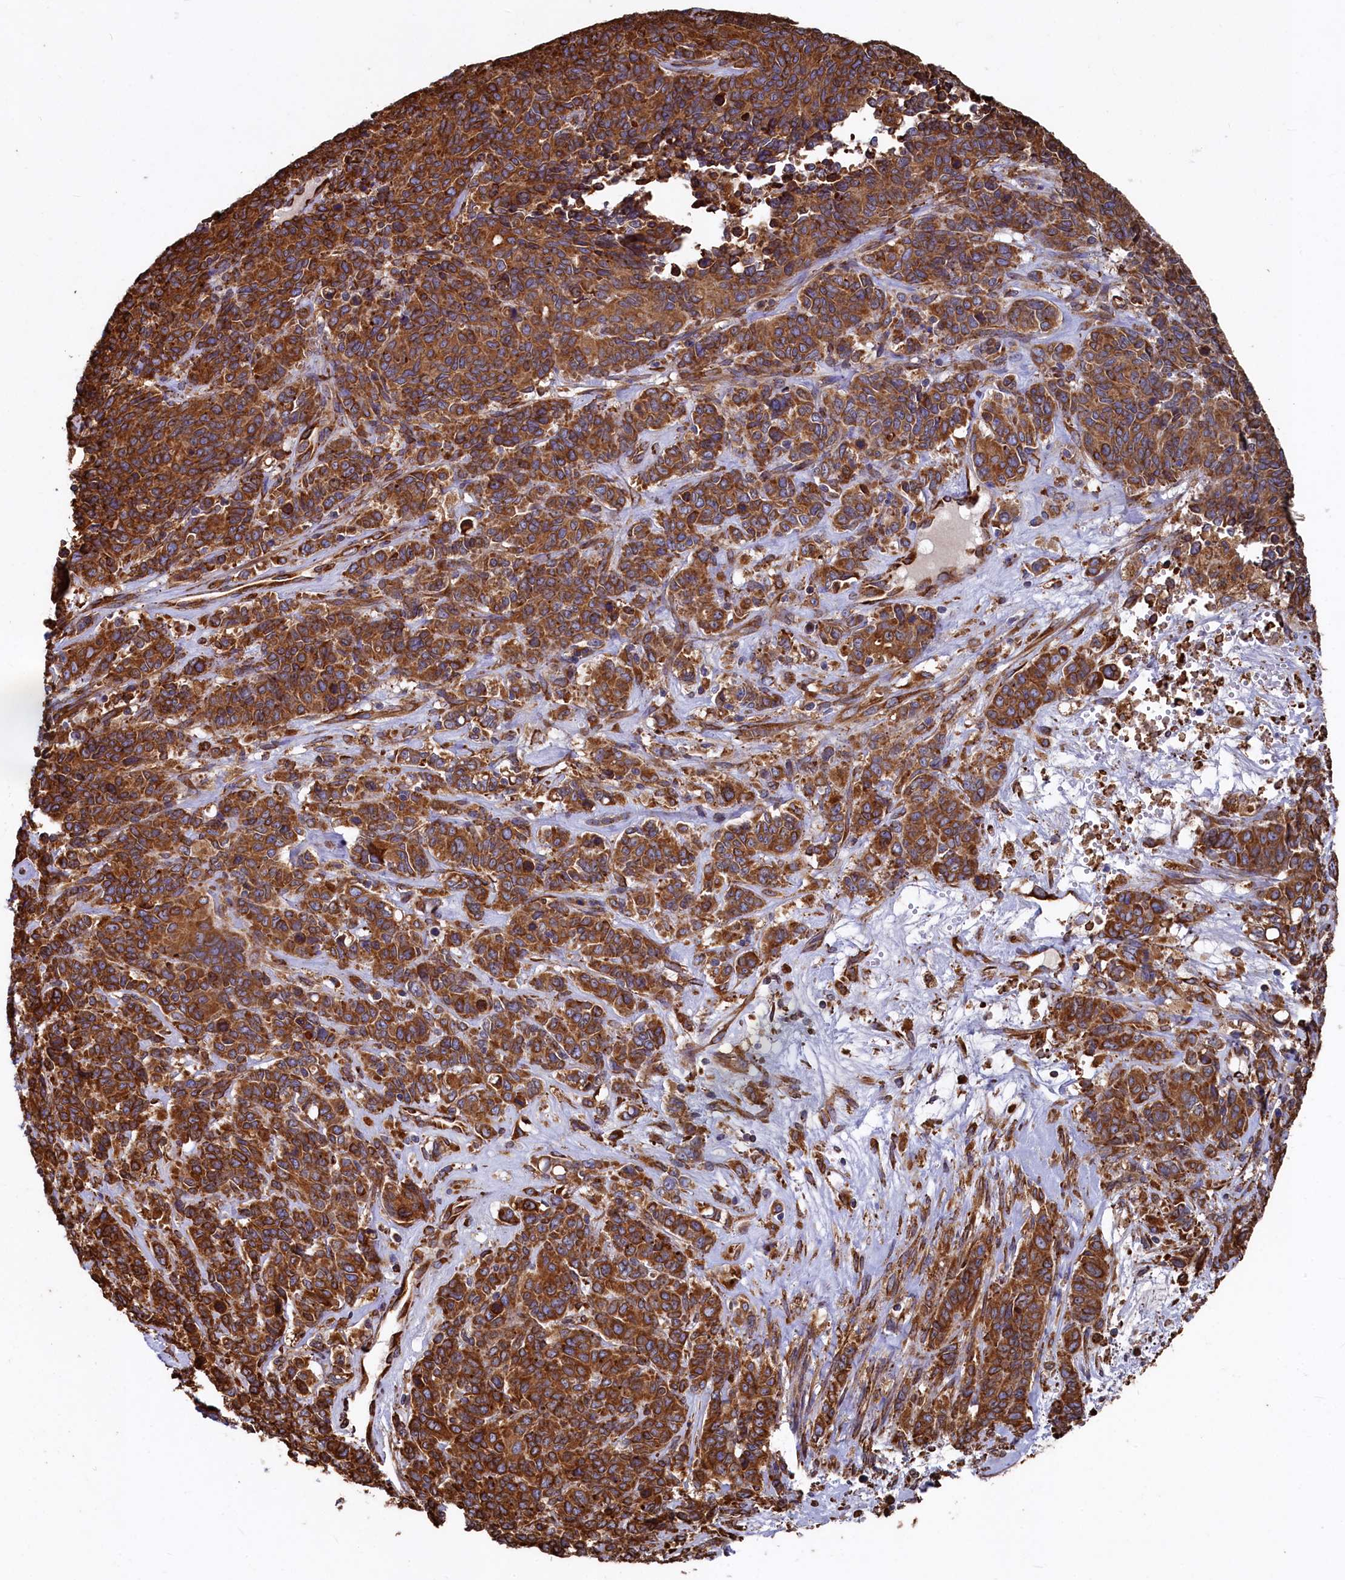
{"staining": {"intensity": "strong", "quantity": ">75%", "location": "cytoplasmic/membranous"}, "tissue": "cervical cancer", "cell_type": "Tumor cells", "image_type": "cancer", "snomed": [{"axis": "morphology", "description": "Squamous cell carcinoma, NOS"}, {"axis": "topography", "description": "Cervix"}], "caption": "An image of cervical cancer (squamous cell carcinoma) stained for a protein reveals strong cytoplasmic/membranous brown staining in tumor cells. The protein of interest is stained brown, and the nuclei are stained in blue (DAB IHC with brightfield microscopy, high magnification).", "gene": "NEURL1B", "patient": {"sex": "female", "age": 60}}